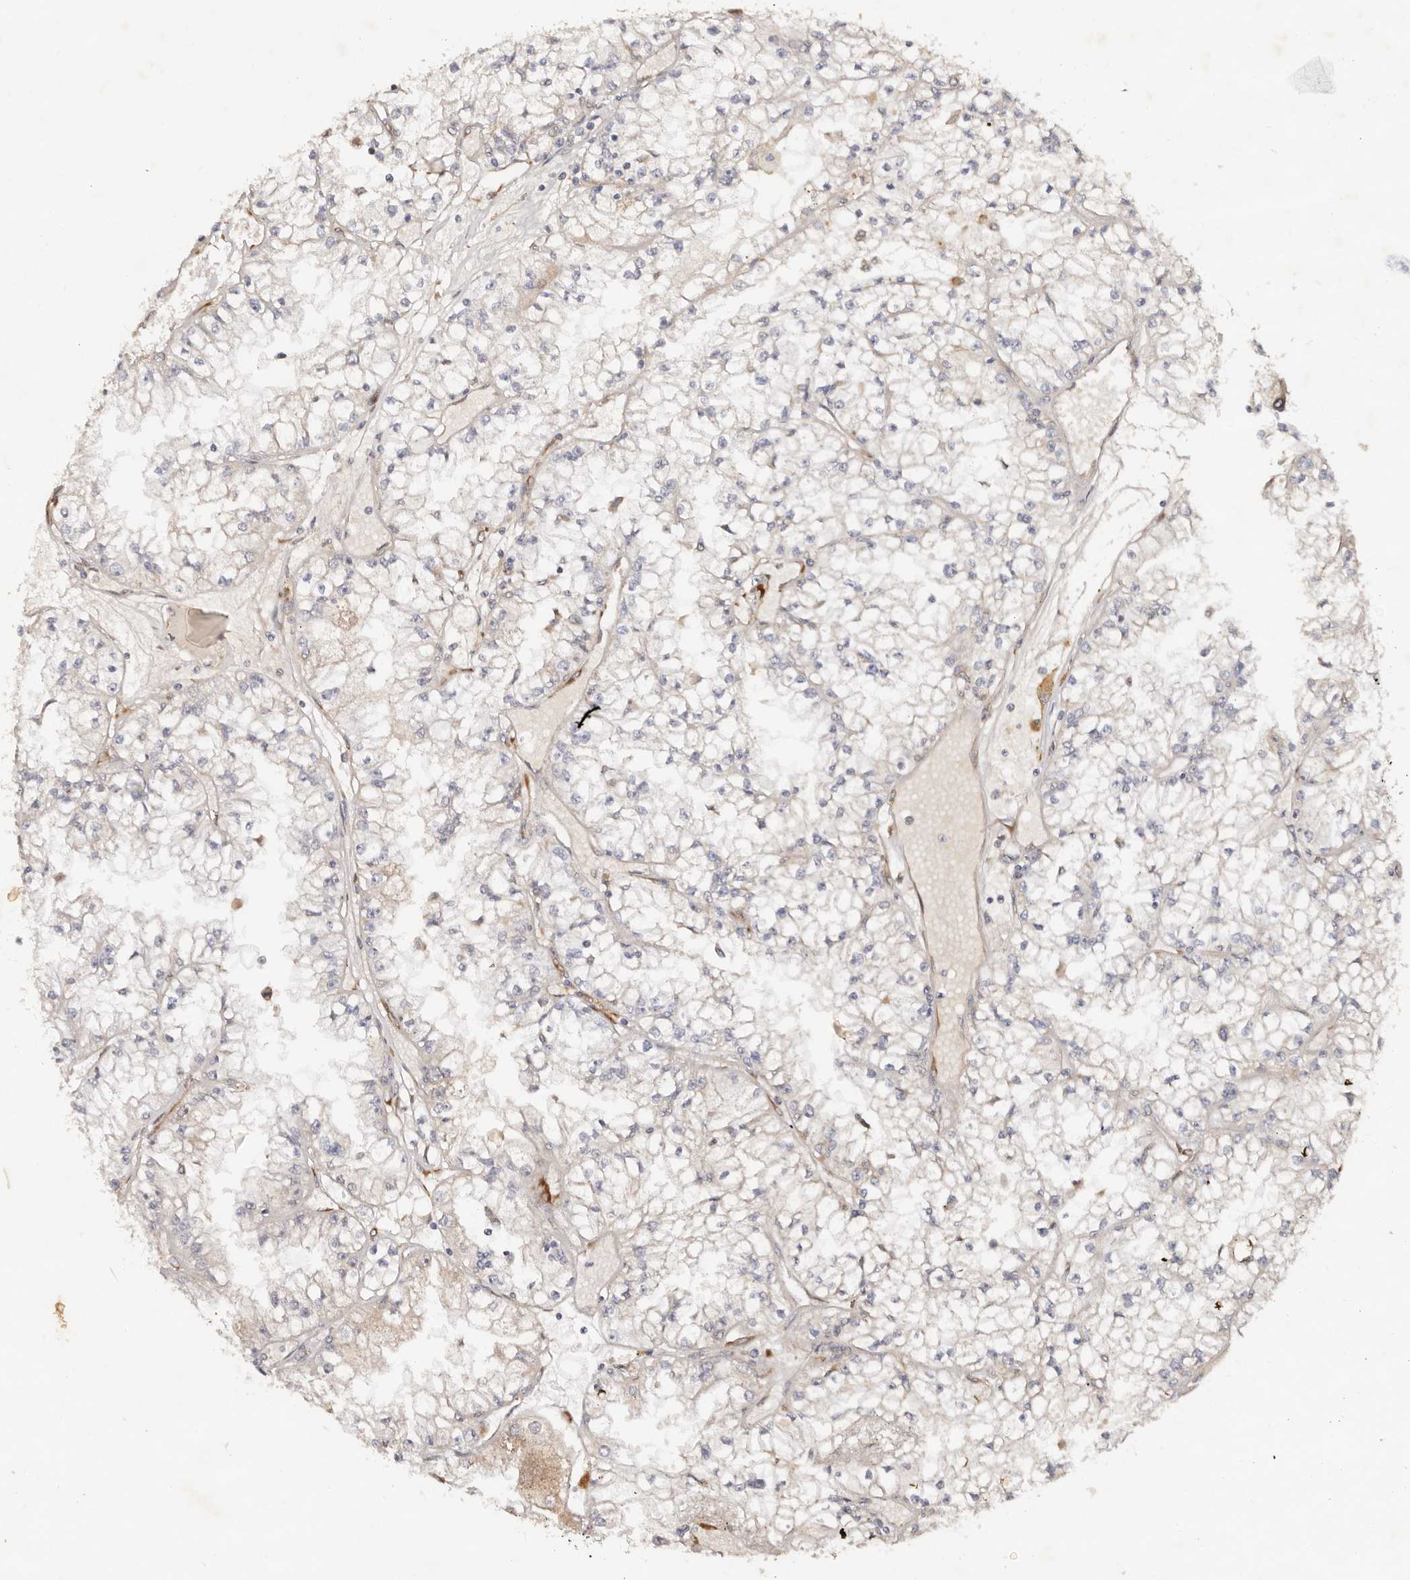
{"staining": {"intensity": "negative", "quantity": "none", "location": "none"}, "tissue": "renal cancer", "cell_type": "Tumor cells", "image_type": "cancer", "snomed": [{"axis": "morphology", "description": "Adenocarcinoma, NOS"}, {"axis": "topography", "description": "Kidney"}], "caption": "IHC photomicrograph of human renal adenocarcinoma stained for a protein (brown), which exhibits no staining in tumor cells.", "gene": "SERPINH1", "patient": {"sex": "male", "age": 56}}